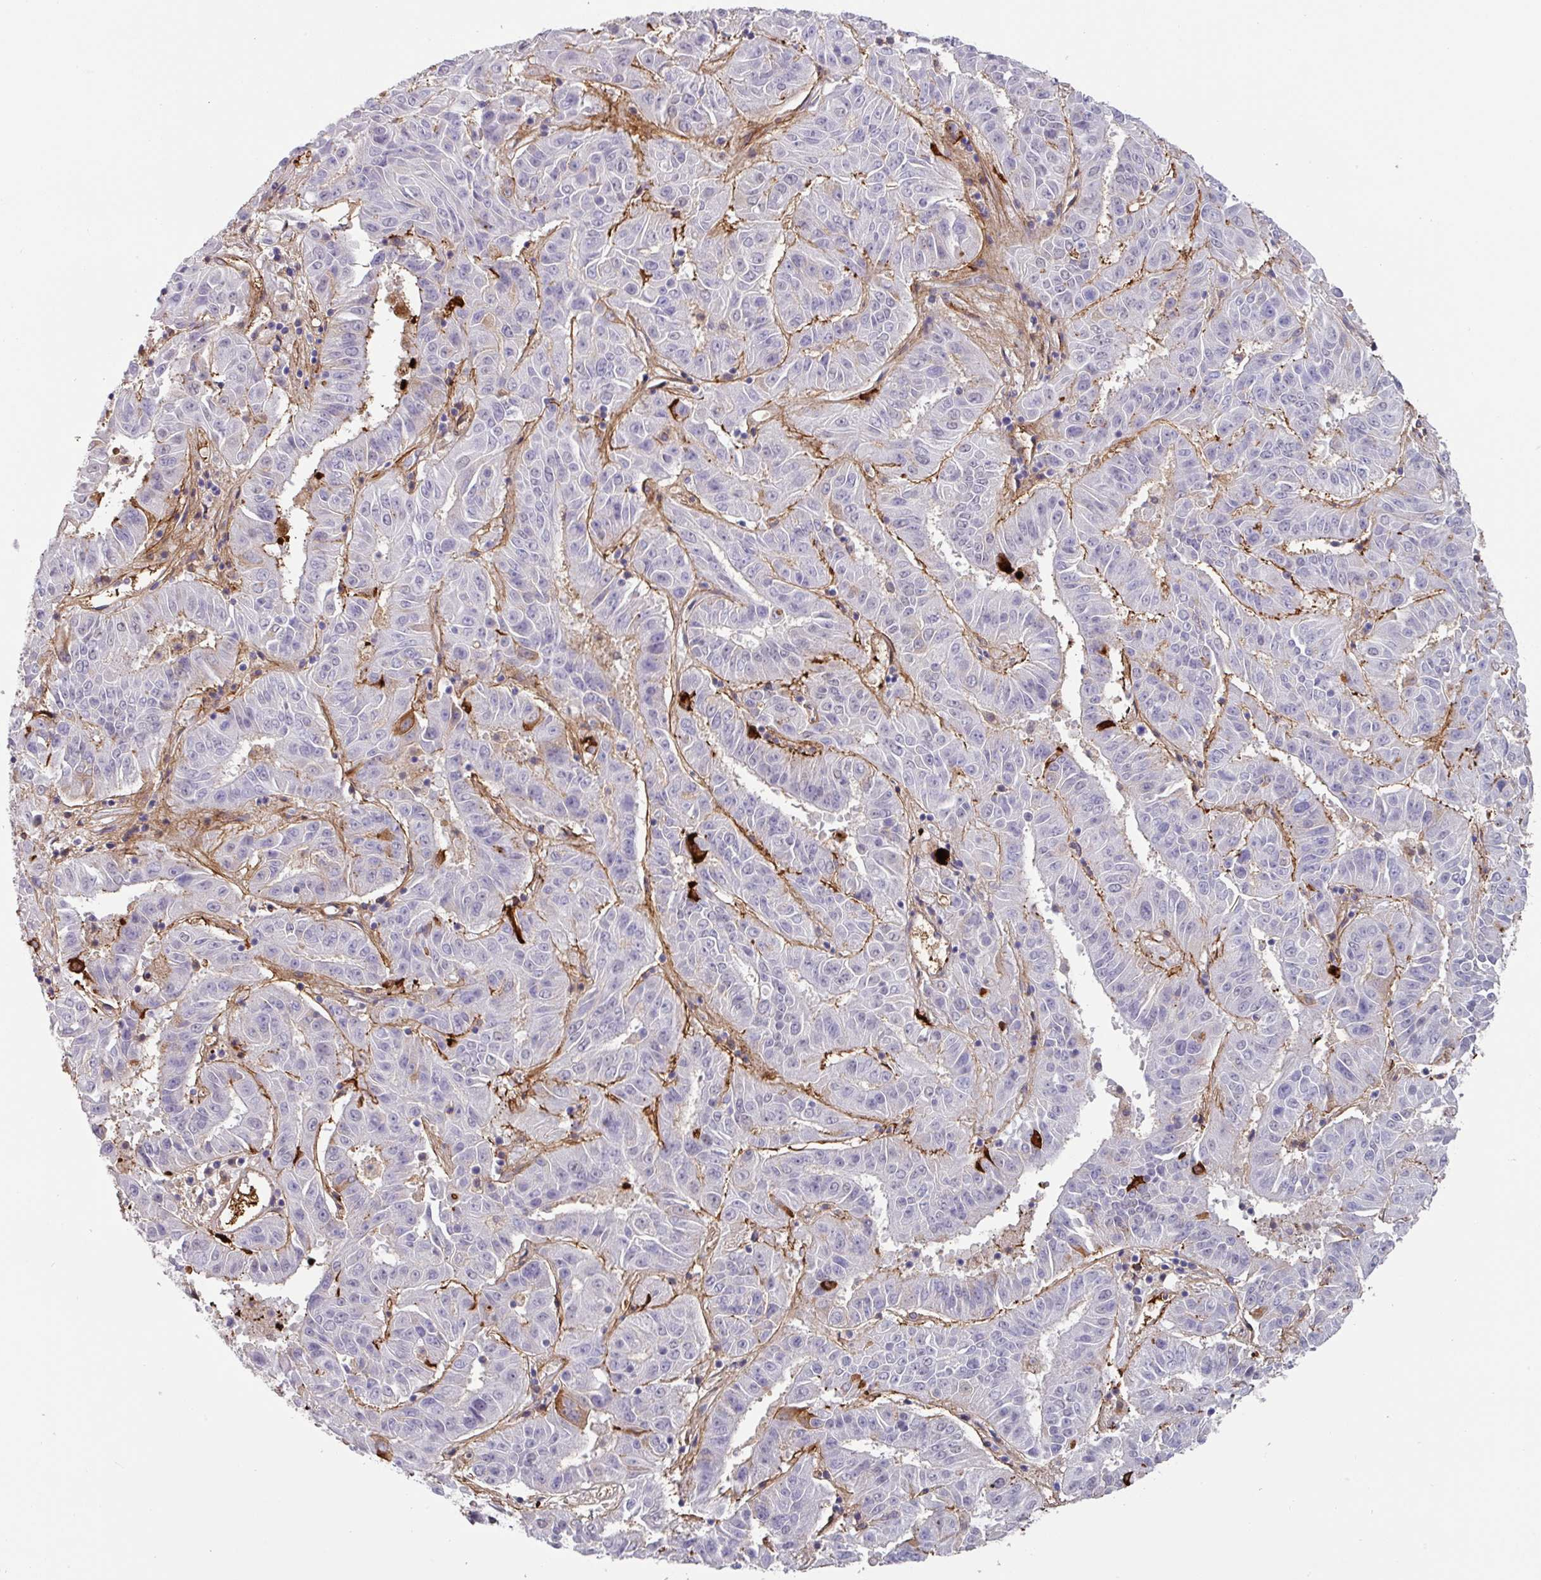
{"staining": {"intensity": "negative", "quantity": "none", "location": "none"}, "tissue": "pancreatic cancer", "cell_type": "Tumor cells", "image_type": "cancer", "snomed": [{"axis": "morphology", "description": "Adenocarcinoma, NOS"}, {"axis": "topography", "description": "Pancreas"}], "caption": "This micrograph is of pancreatic cancer stained with immunohistochemistry (IHC) to label a protein in brown with the nuclei are counter-stained blue. There is no staining in tumor cells.", "gene": "C1QB", "patient": {"sex": "male", "age": 63}}